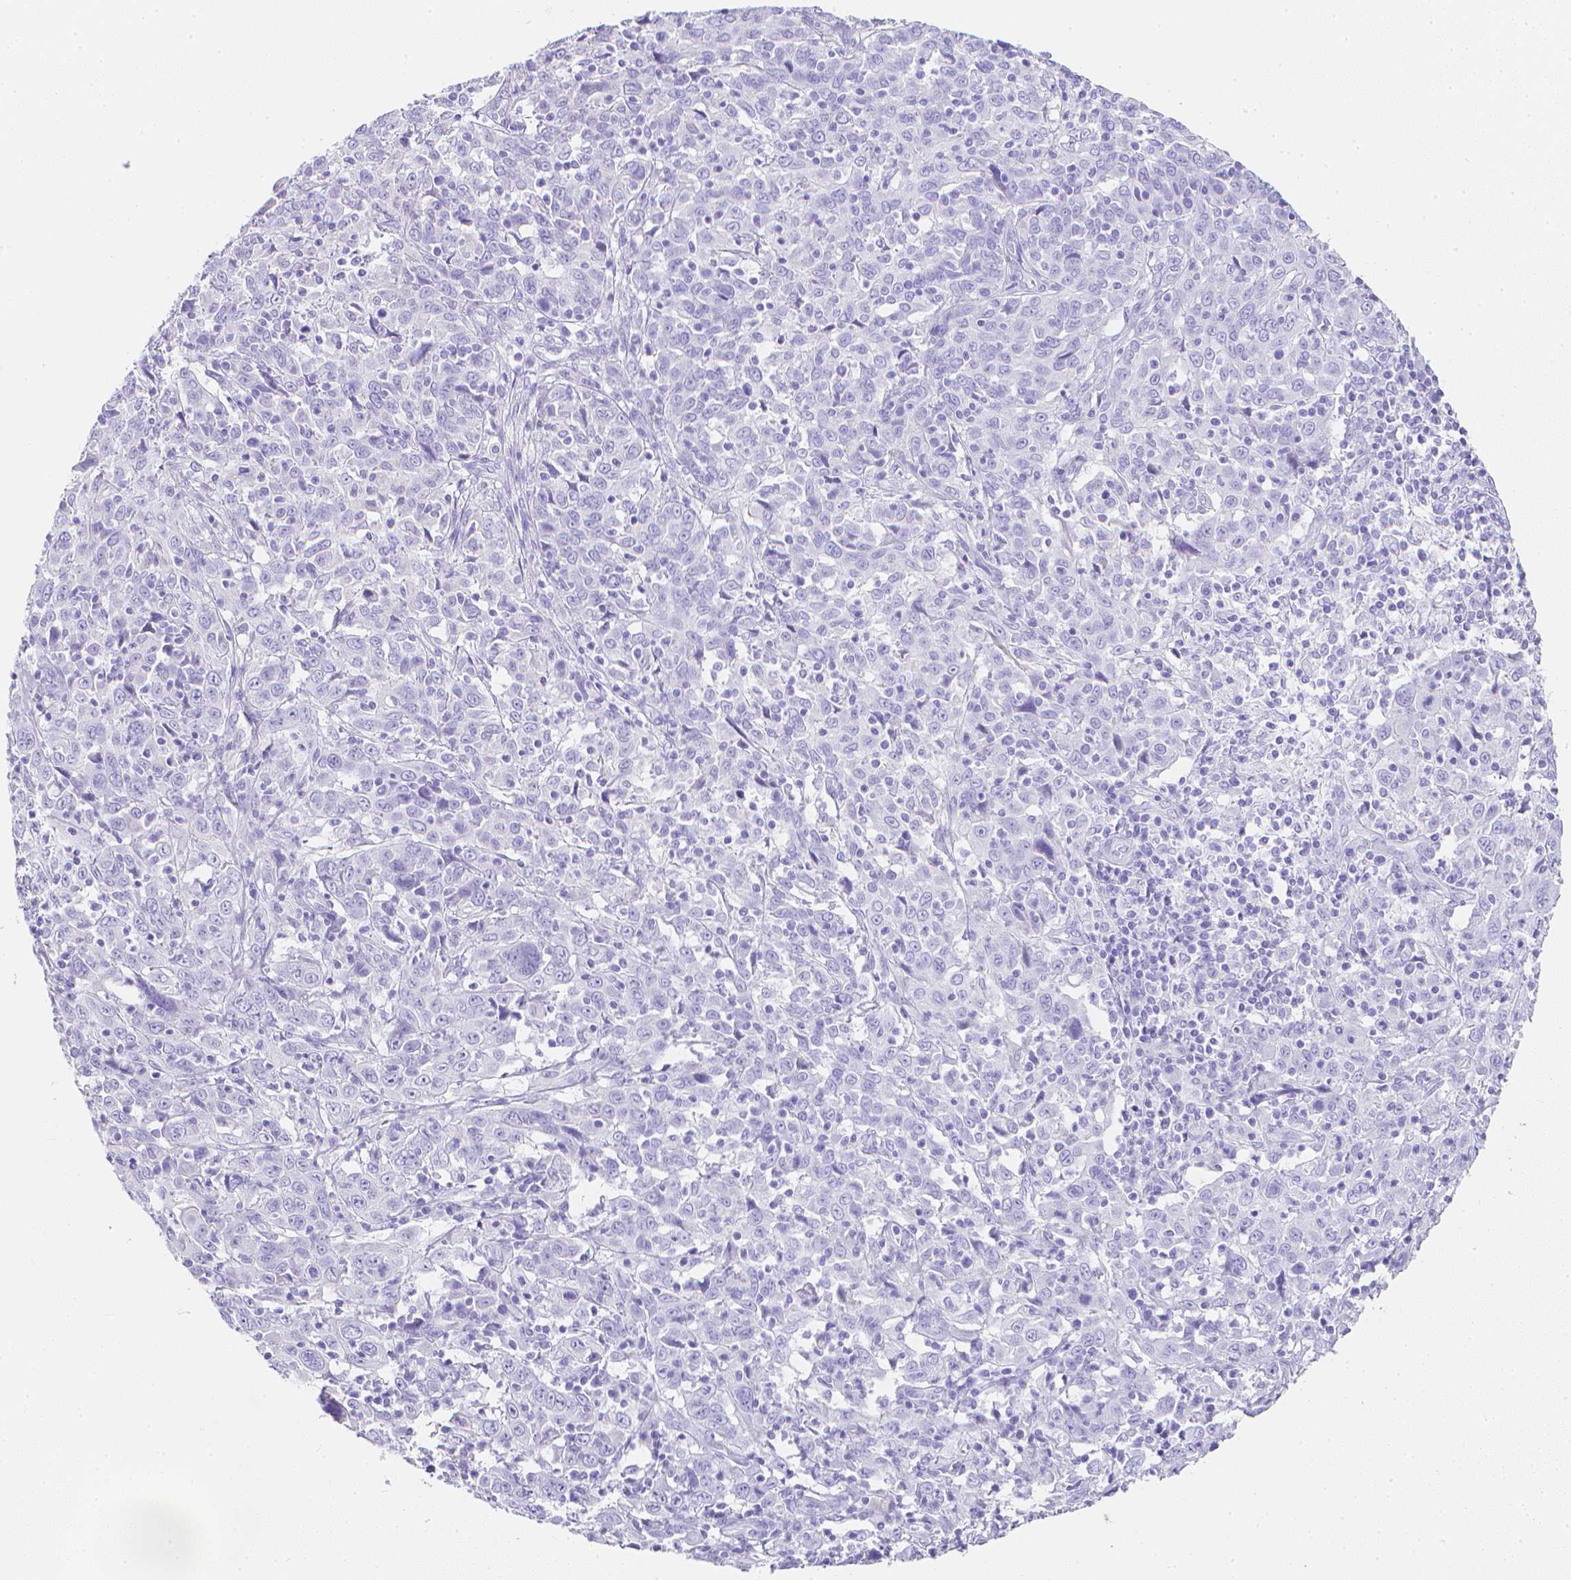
{"staining": {"intensity": "negative", "quantity": "none", "location": "none"}, "tissue": "cervical cancer", "cell_type": "Tumor cells", "image_type": "cancer", "snomed": [{"axis": "morphology", "description": "Squamous cell carcinoma, NOS"}, {"axis": "topography", "description": "Cervix"}], "caption": "High magnification brightfield microscopy of squamous cell carcinoma (cervical) stained with DAB (3,3'-diaminobenzidine) (brown) and counterstained with hematoxylin (blue): tumor cells show no significant expression. (DAB (3,3'-diaminobenzidine) immunohistochemistry (IHC), high magnification).", "gene": "LGALS4", "patient": {"sex": "female", "age": 46}}